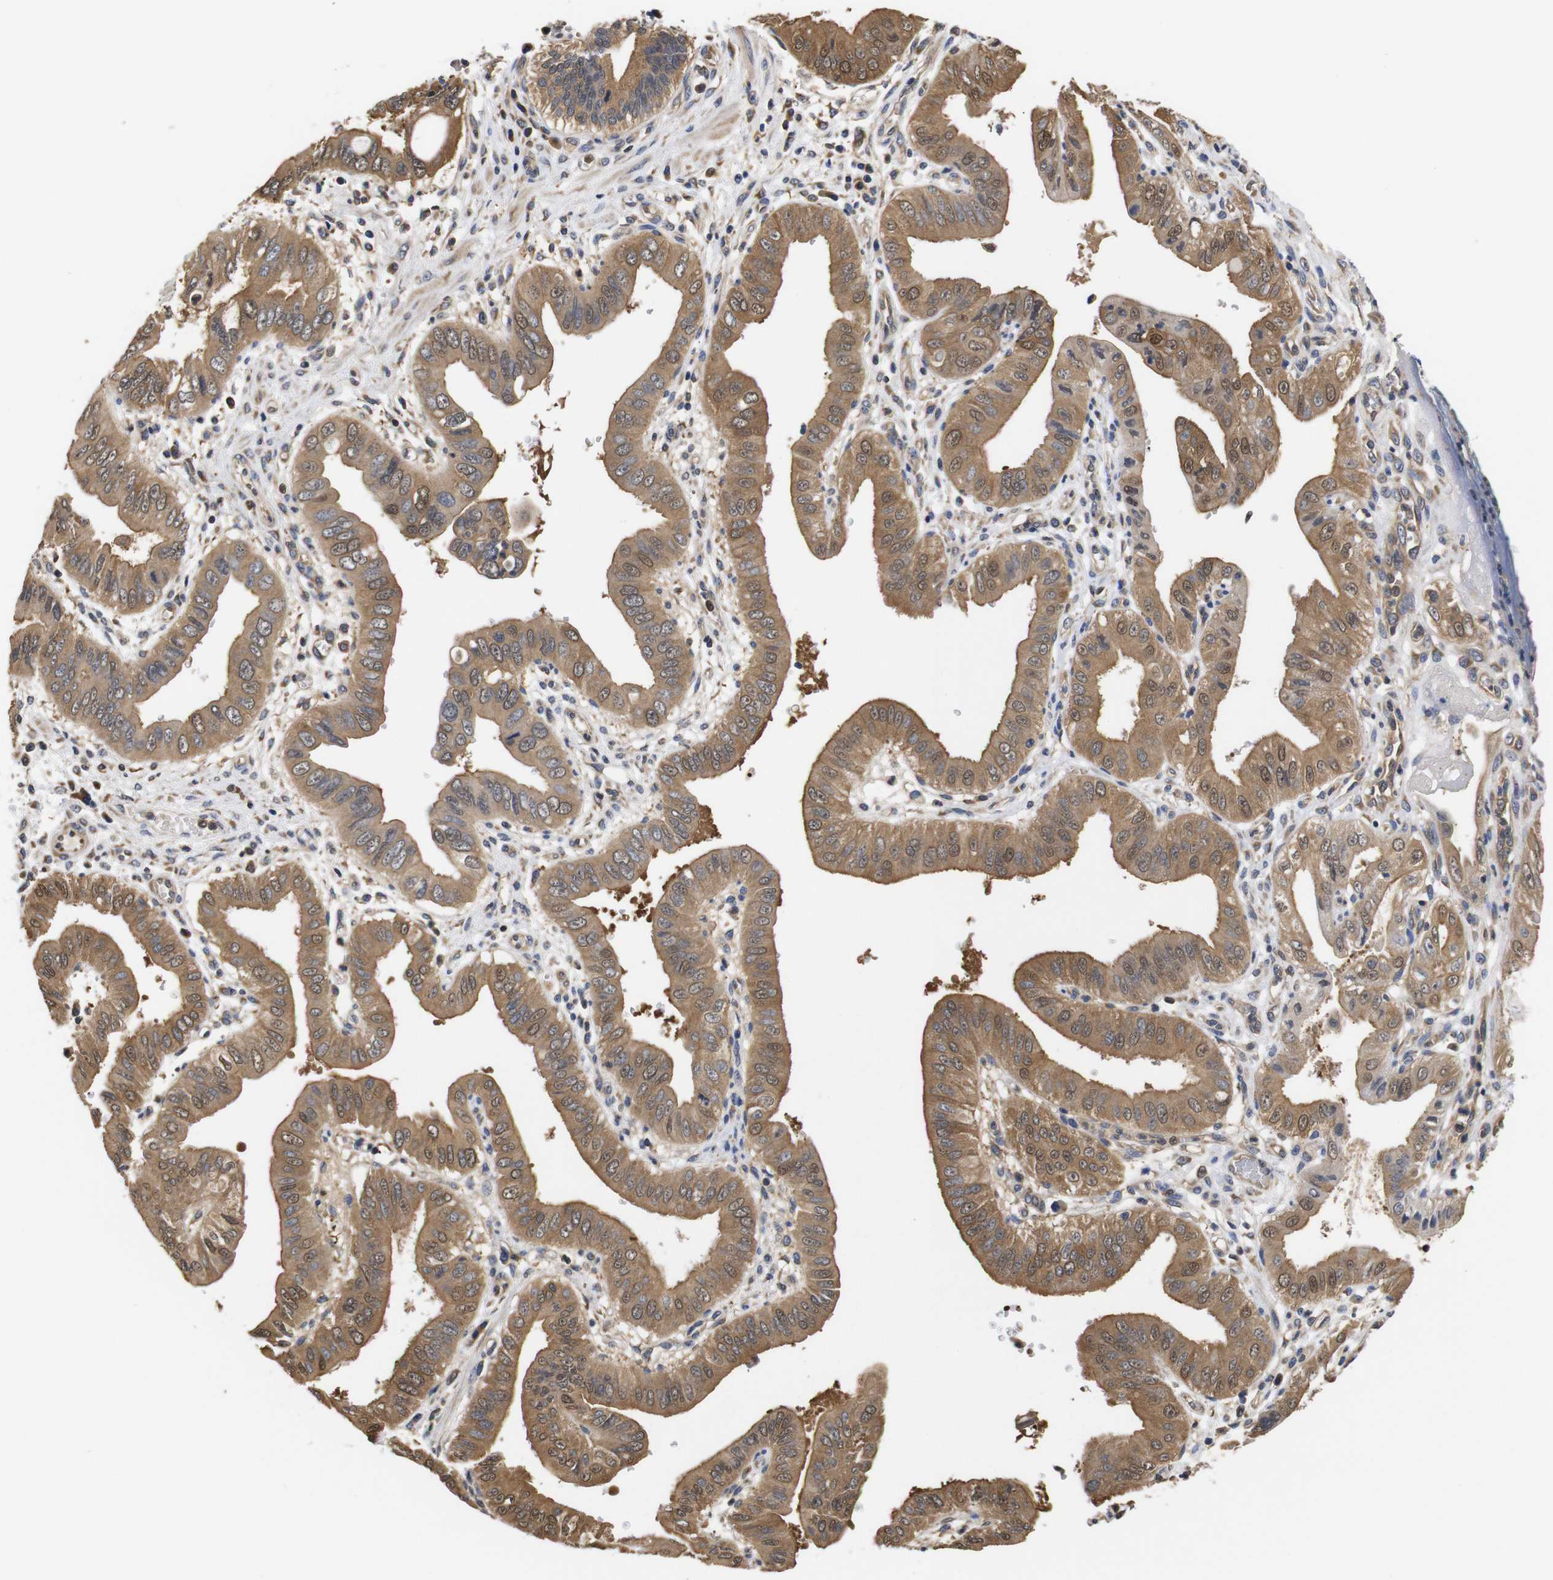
{"staining": {"intensity": "moderate", "quantity": ">75%", "location": "cytoplasmic/membranous"}, "tissue": "pancreatic cancer", "cell_type": "Tumor cells", "image_type": "cancer", "snomed": [{"axis": "morphology", "description": "Normal tissue, NOS"}, {"axis": "topography", "description": "Lymph node"}], "caption": "The image reveals staining of pancreatic cancer, revealing moderate cytoplasmic/membranous protein positivity (brown color) within tumor cells.", "gene": "LRRCC1", "patient": {"sex": "male", "age": 50}}